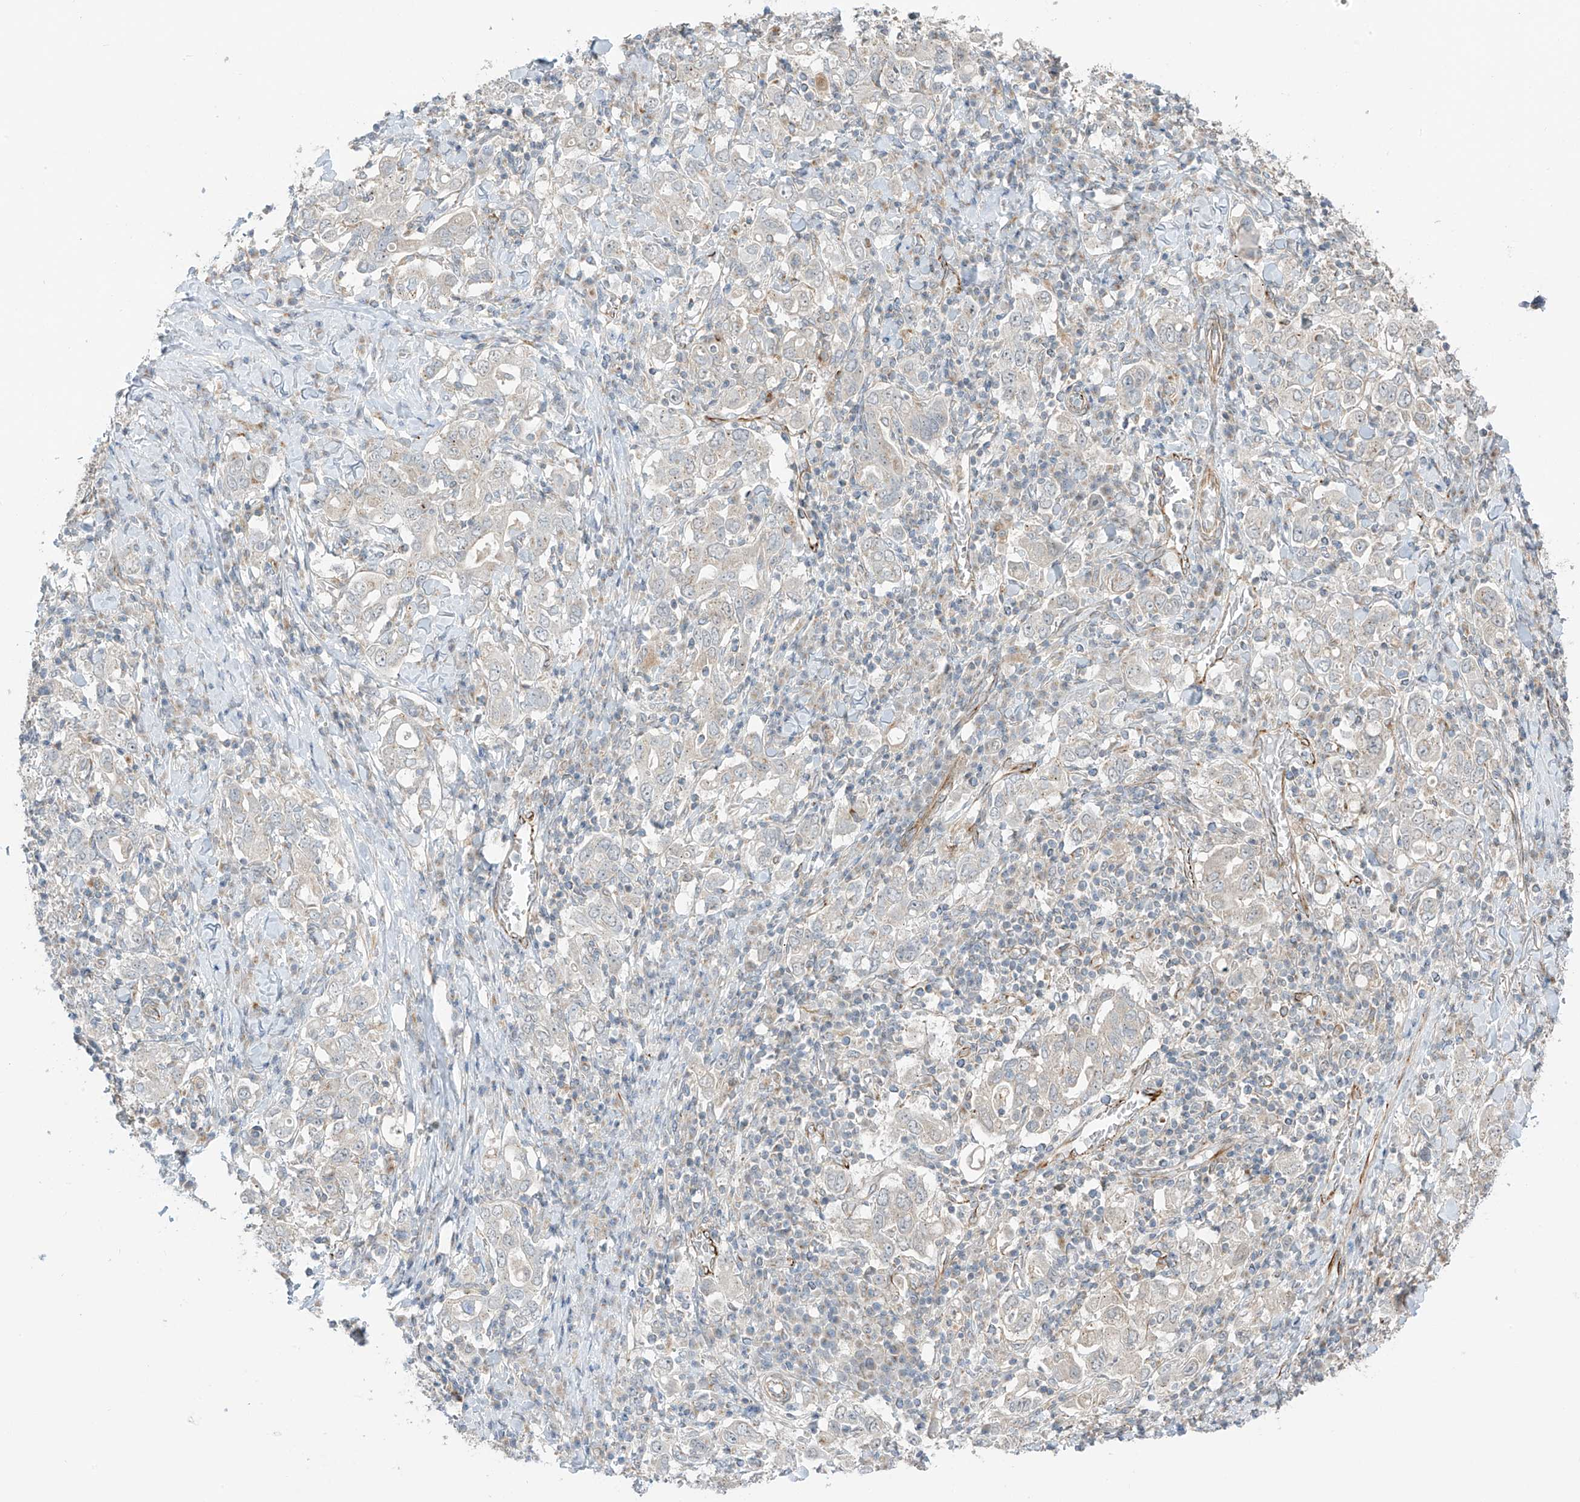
{"staining": {"intensity": "weak", "quantity": "<25%", "location": "cytoplasmic/membranous"}, "tissue": "stomach cancer", "cell_type": "Tumor cells", "image_type": "cancer", "snomed": [{"axis": "morphology", "description": "Adenocarcinoma, NOS"}, {"axis": "topography", "description": "Stomach, upper"}], "caption": "The photomicrograph demonstrates no staining of tumor cells in stomach adenocarcinoma.", "gene": "HS6ST2", "patient": {"sex": "male", "age": 62}}